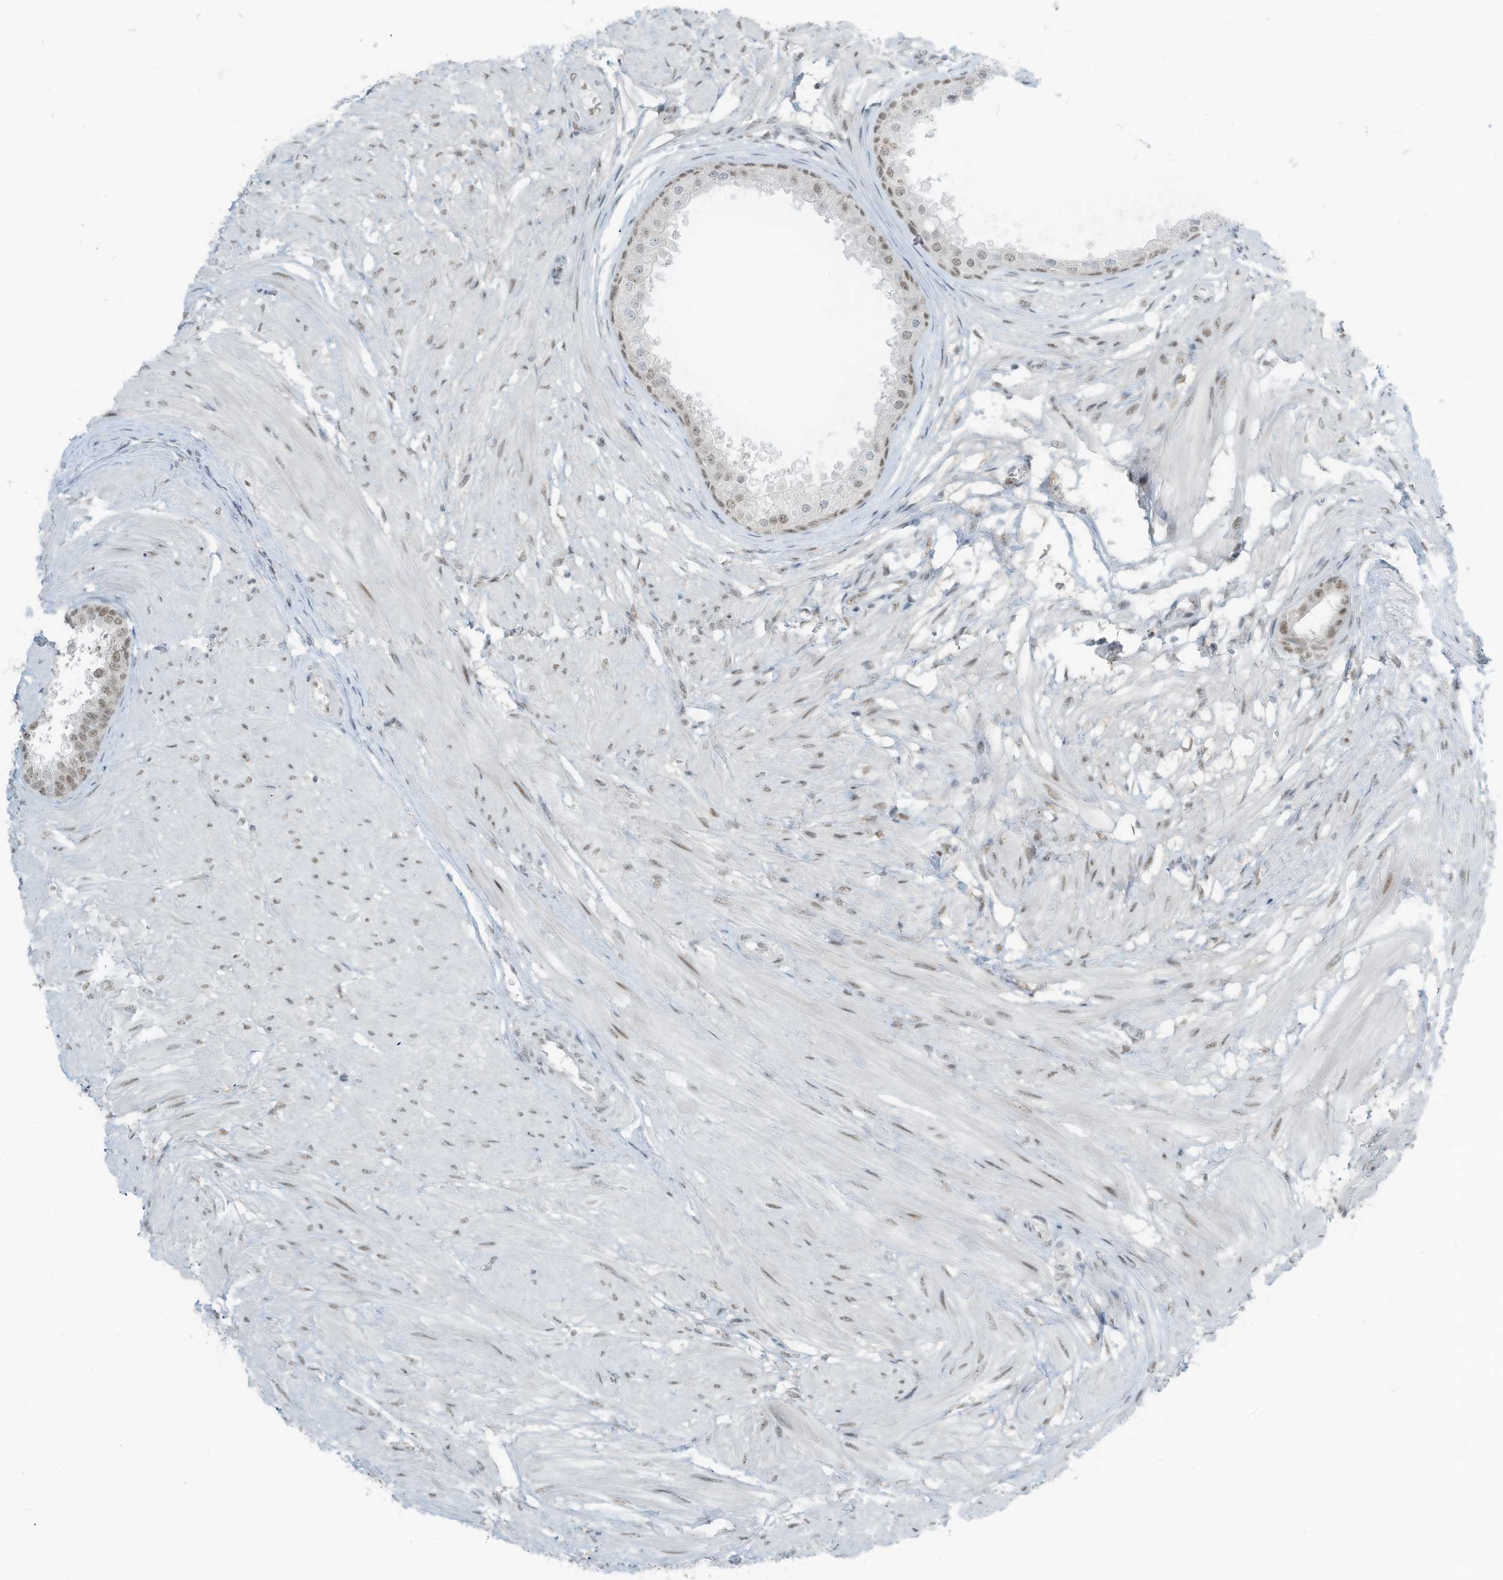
{"staining": {"intensity": "moderate", "quantity": ">75%", "location": "nuclear"}, "tissue": "prostate", "cell_type": "Glandular cells", "image_type": "normal", "snomed": [{"axis": "morphology", "description": "Normal tissue, NOS"}, {"axis": "topography", "description": "Prostate"}], "caption": "High-power microscopy captured an immunohistochemistry histopathology image of normal prostate, revealing moderate nuclear expression in approximately >75% of glandular cells.", "gene": "WRNIP1", "patient": {"sex": "male", "age": 48}}